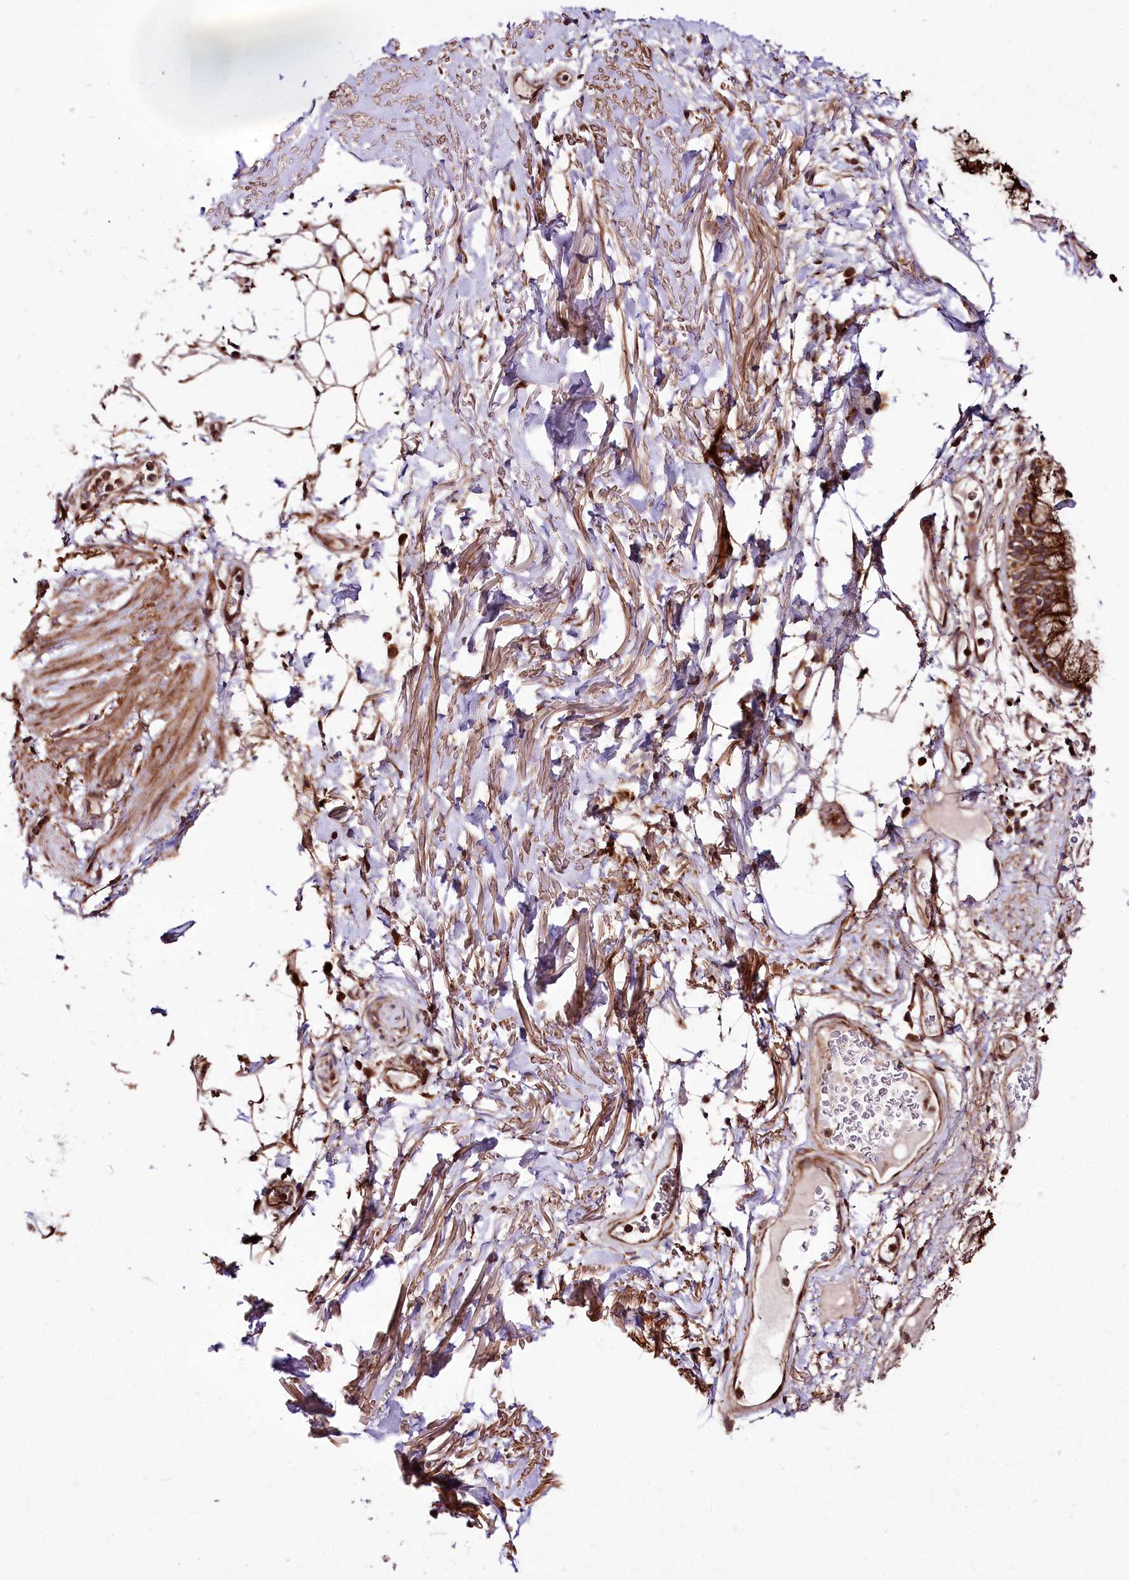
{"staining": {"intensity": "strong", "quantity": ">75%", "location": "cytoplasmic/membranous"}, "tissue": "bronchus", "cell_type": "Respiratory epithelial cells", "image_type": "normal", "snomed": [{"axis": "morphology", "description": "Normal tissue, NOS"}, {"axis": "topography", "description": "Cartilage tissue"}, {"axis": "topography", "description": "Bronchus"}], "caption": "Immunohistochemical staining of benign human bronchus demonstrates >75% levels of strong cytoplasmic/membranous protein positivity in approximately >75% of respiratory epithelial cells. The staining is performed using DAB brown chromogen to label protein expression. The nuclei are counter-stained blue using hematoxylin.", "gene": "RAB7A", "patient": {"sex": "female", "age": 73}}